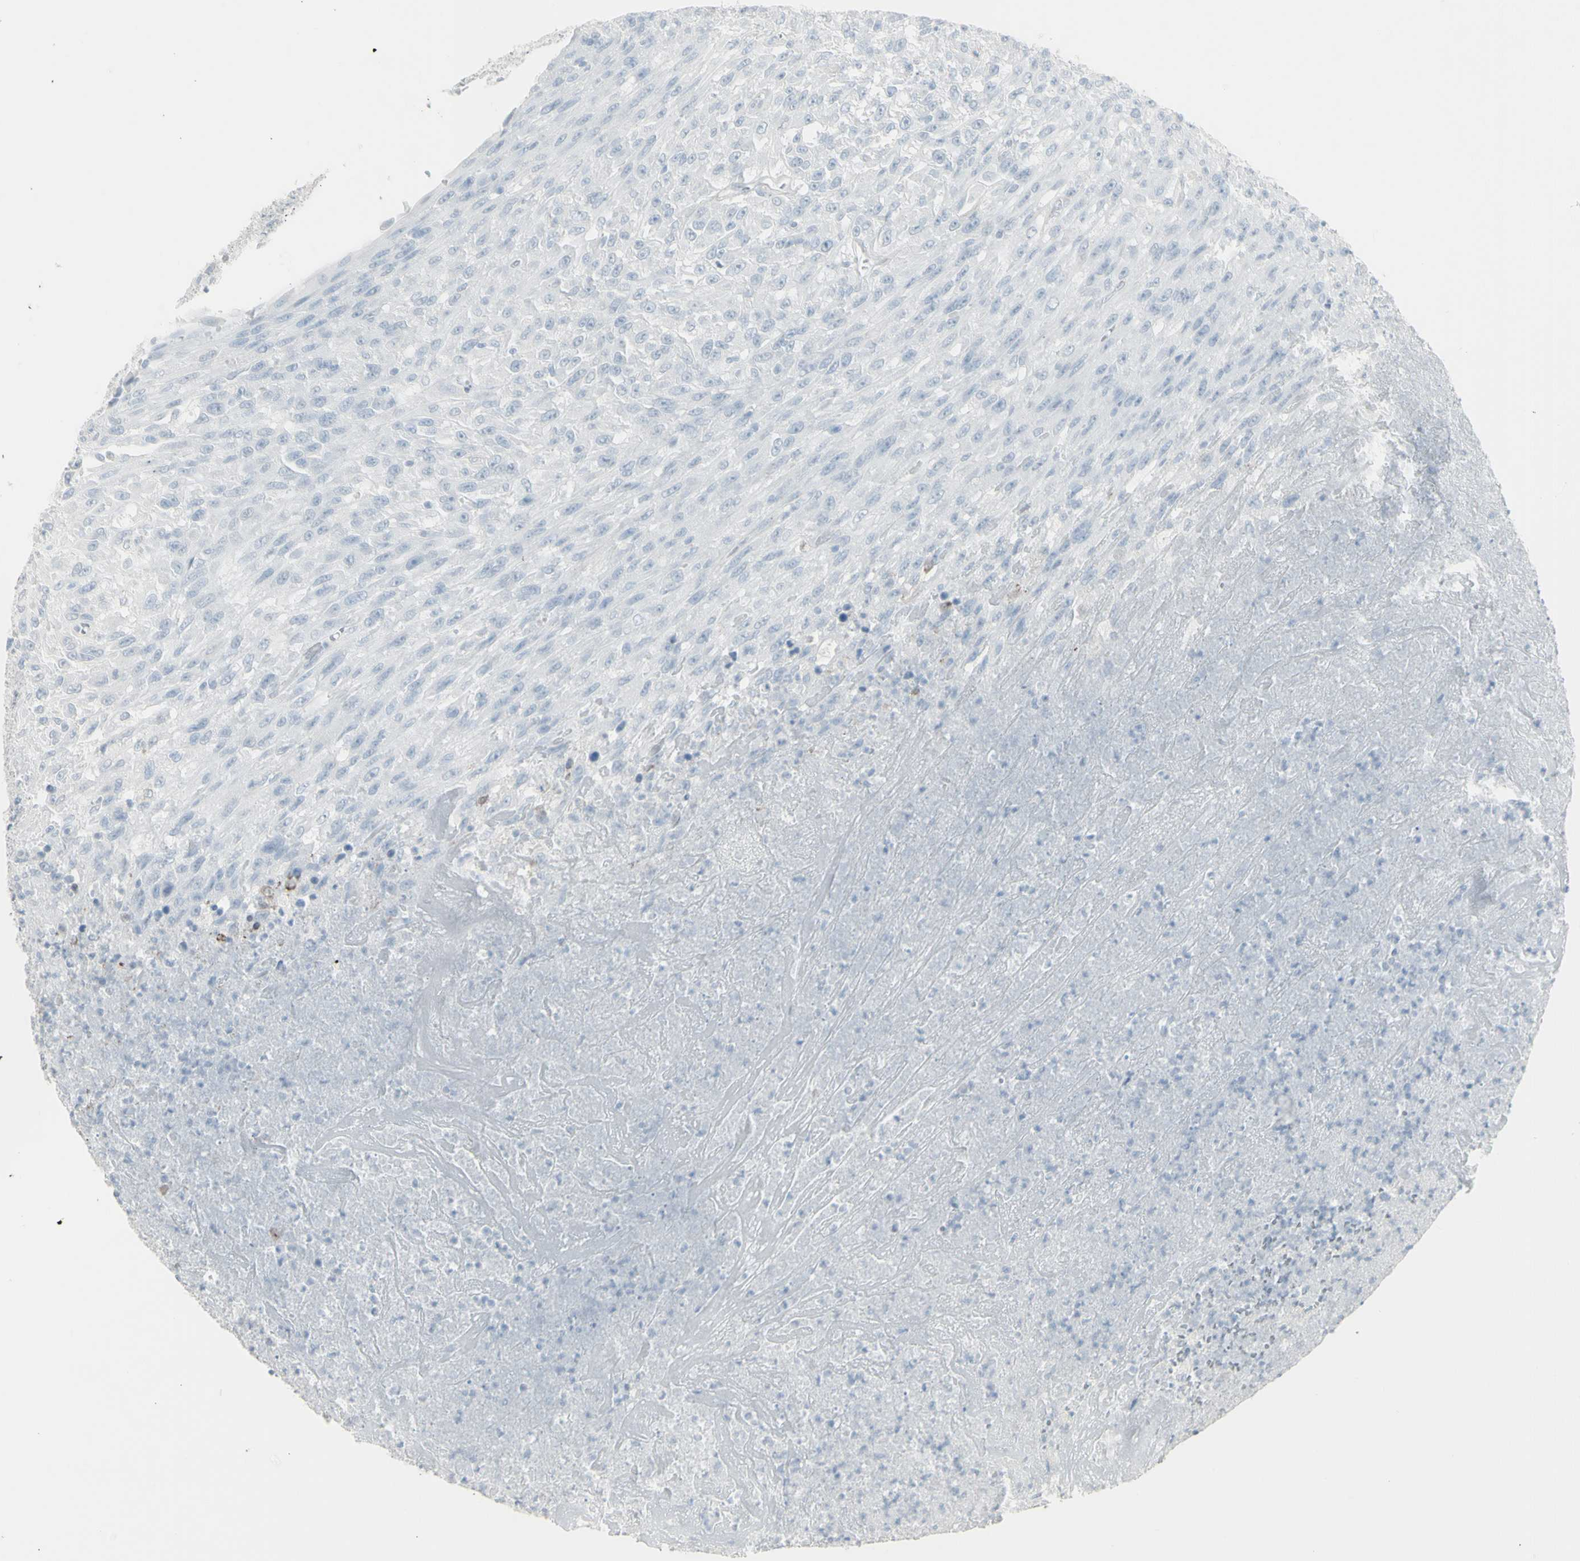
{"staining": {"intensity": "negative", "quantity": "none", "location": "none"}, "tissue": "urothelial cancer", "cell_type": "Tumor cells", "image_type": "cancer", "snomed": [{"axis": "morphology", "description": "Urothelial carcinoma, High grade"}, {"axis": "topography", "description": "Urinary bladder"}], "caption": "Immunohistochemistry of human urothelial carcinoma (high-grade) reveals no positivity in tumor cells. The staining is performed using DAB brown chromogen with nuclei counter-stained in using hematoxylin.", "gene": "YBX2", "patient": {"sex": "male", "age": 66}}